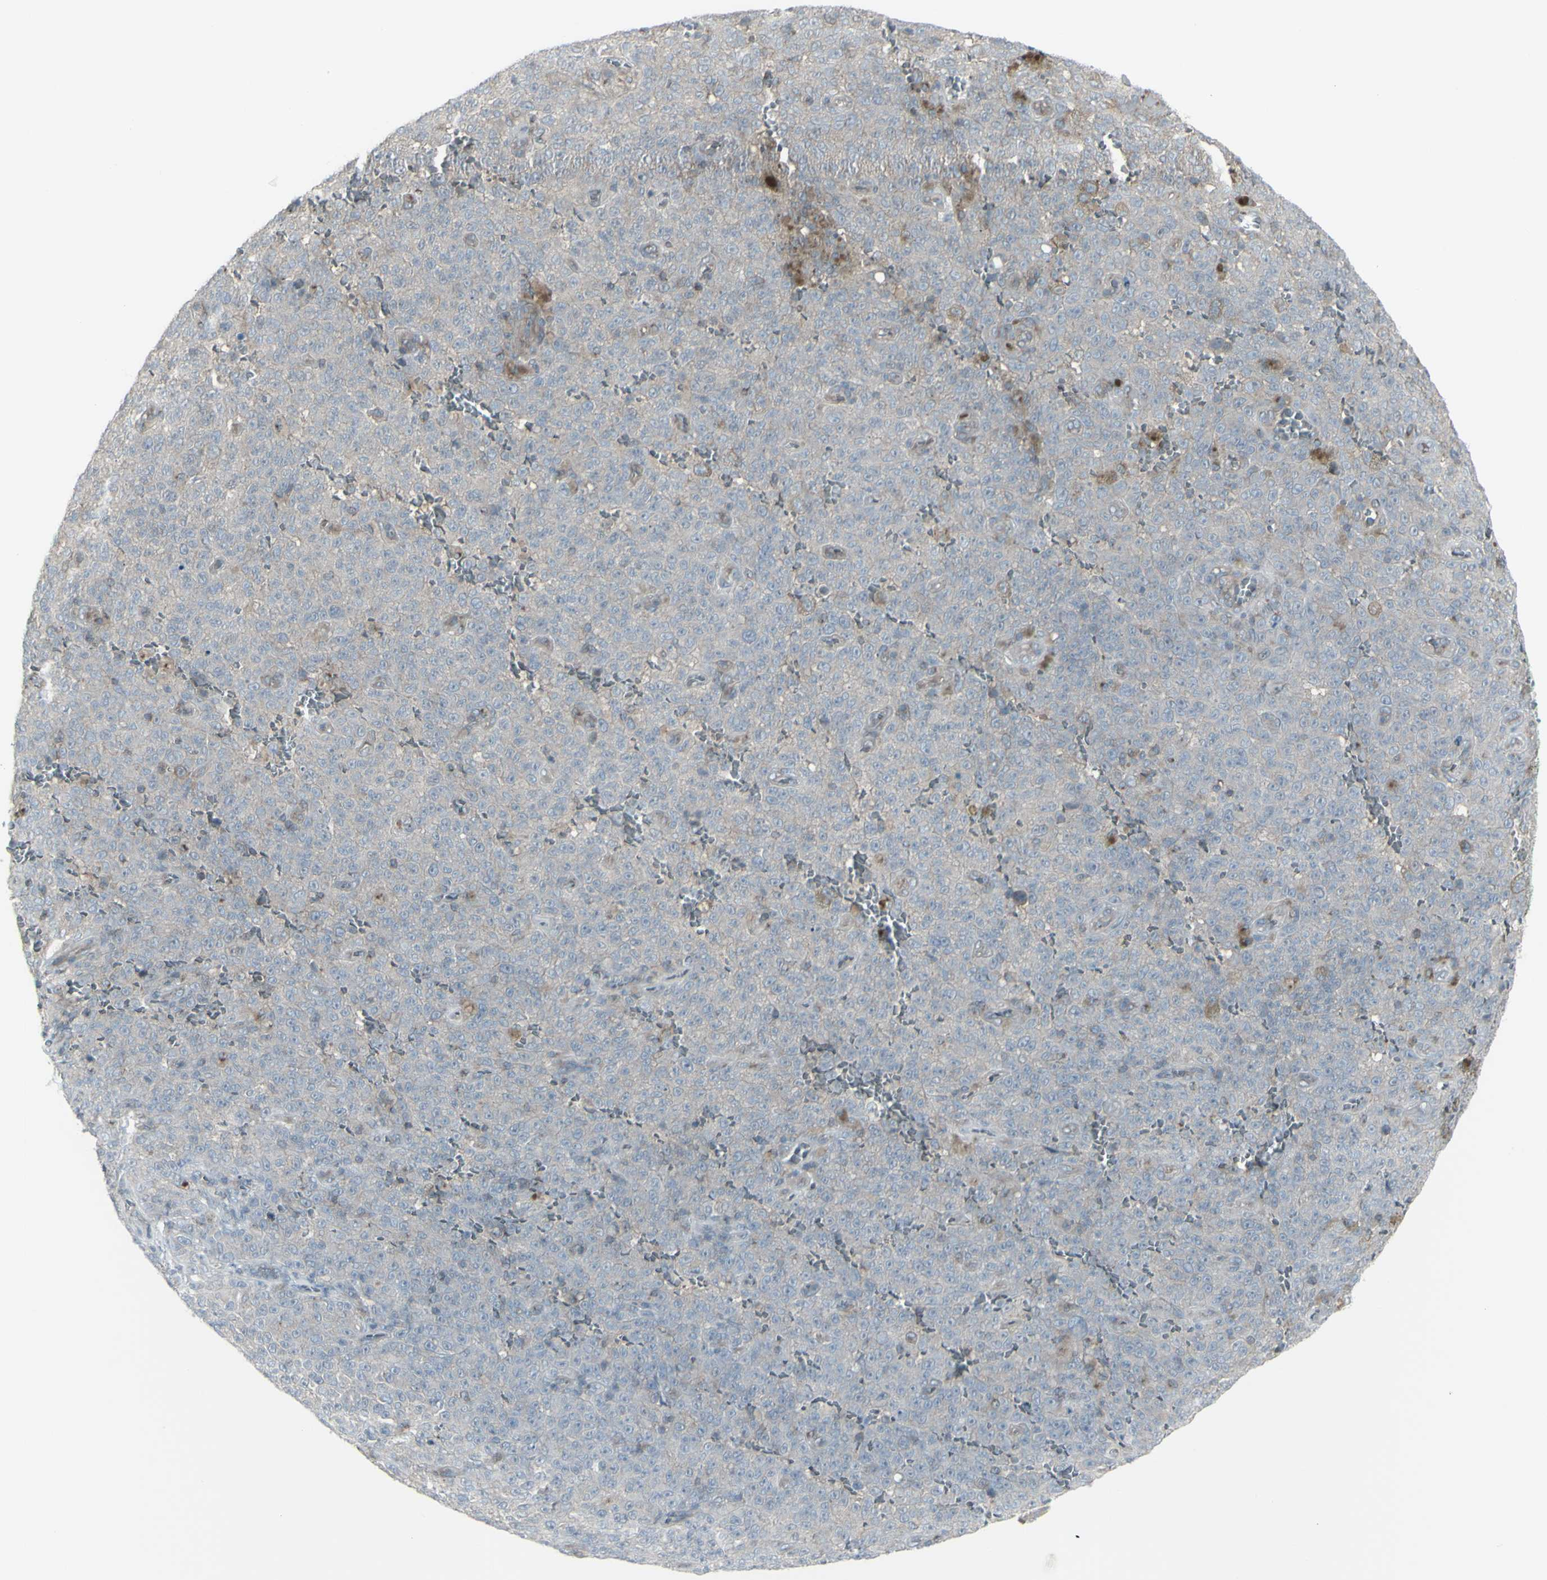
{"staining": {"intensity": "negative", "quantity": "none", "location": "none"}, "tissue": "melanoma", "cell_type": "Tumor cells", "image_type": "cancer", "snomed": [{"axis": "morphology", "description": "Malignant melanoma, NOS"}, {"axis": "topography", "description": "Skin"}], "caption": "Immunohistochemistry of human melanoma exhibits no positivity in tumor cells. (DAB immunohistochemistry visualized using brightfield microscopy, high magnification).", "gene": "GALNT6", "patient": {"sex": "female", "age": 82}}